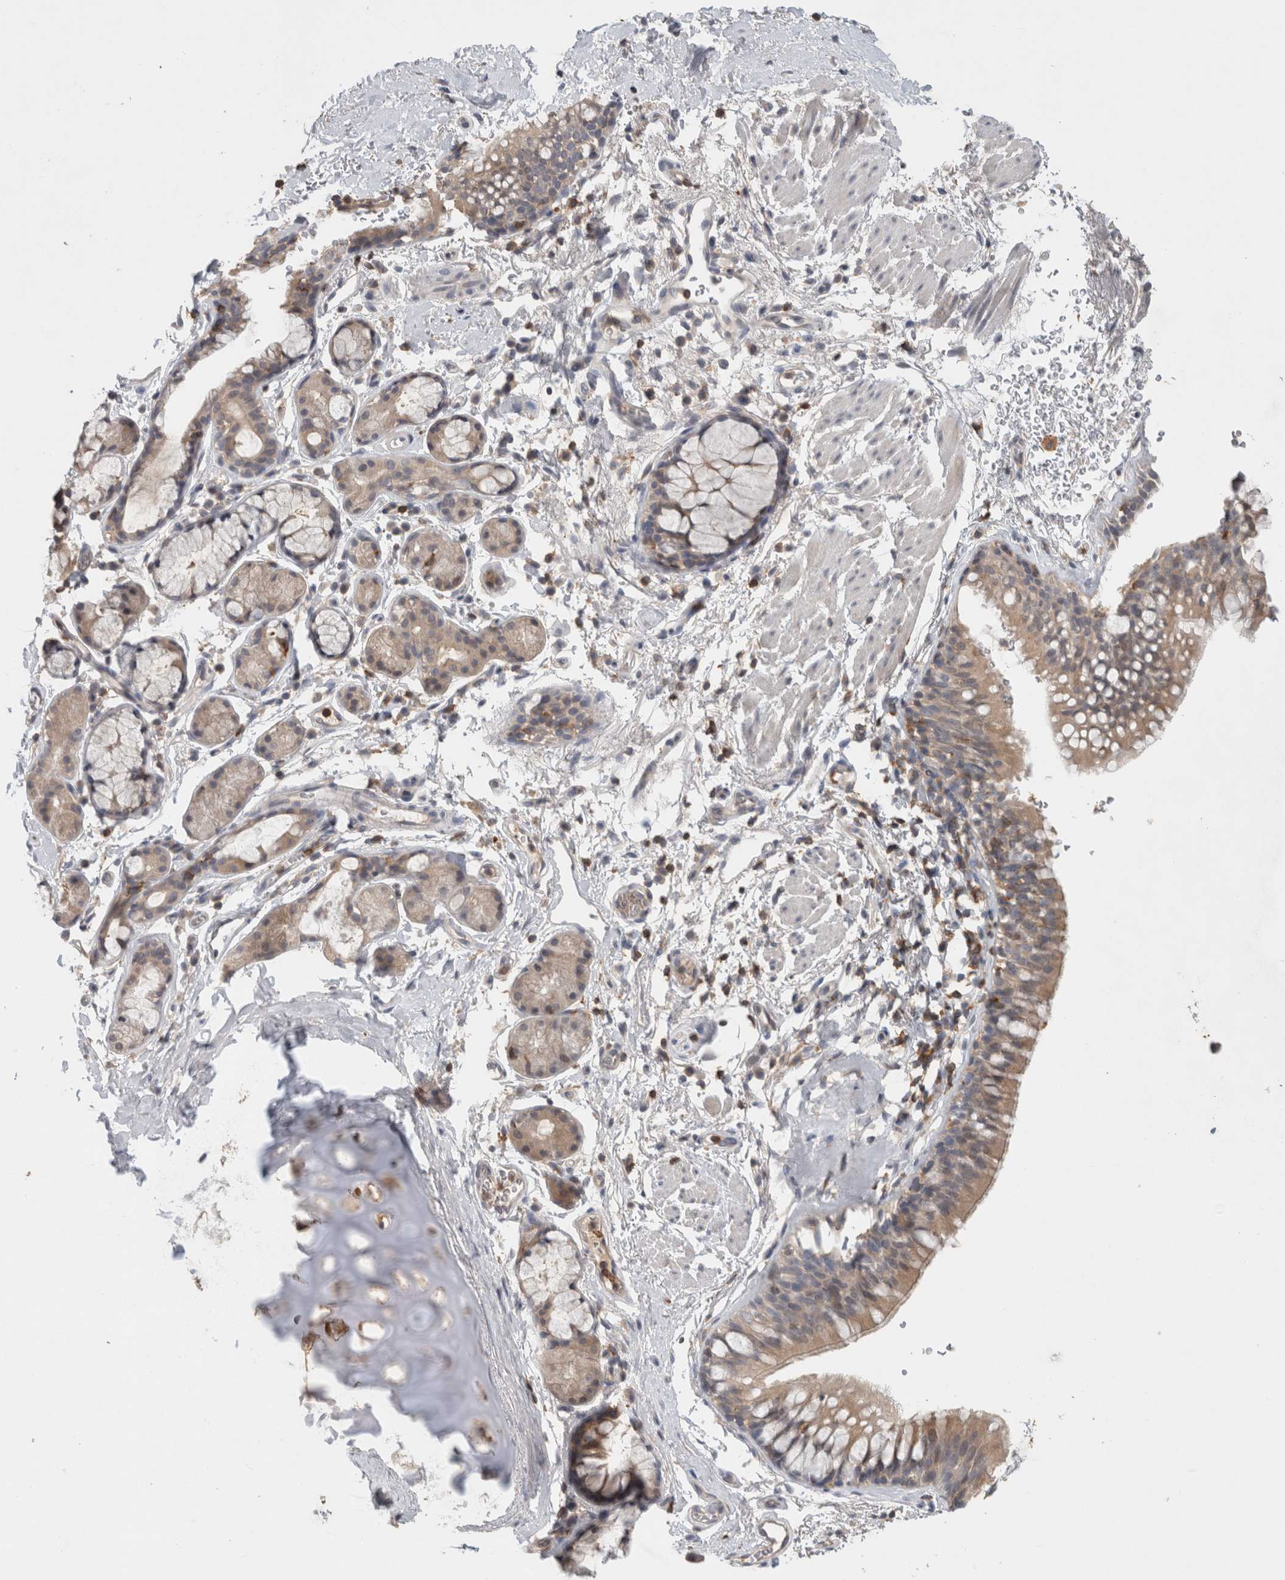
{"staining": {"intensity": "moderate", "quantity": "25%-75%", "location": "cytoplasmic/membranous"}, "tissue": "bronchus", "cell_type": "Respiratory epithelial cells", "image_type": "normal", "snomed": [{"axis": "morphology", "description": "Normal tissue, NOS"}, {"axis": "topography", "description": "Cartilage tissue"}, {"axis": "topography", "description": "Bronchus"}], "caption": "Bronchus was stained to show a protein in brown. There is medium levels of moderate cytoplasmic/membranous positivity in approximately 25%-75% of respiratory epithelial cells. Immunohistochemistry stains the protein in brown and the nuclei are stained blue.", "gene": "GFRA2", "patient": {"sex": "female", "age": 53}}